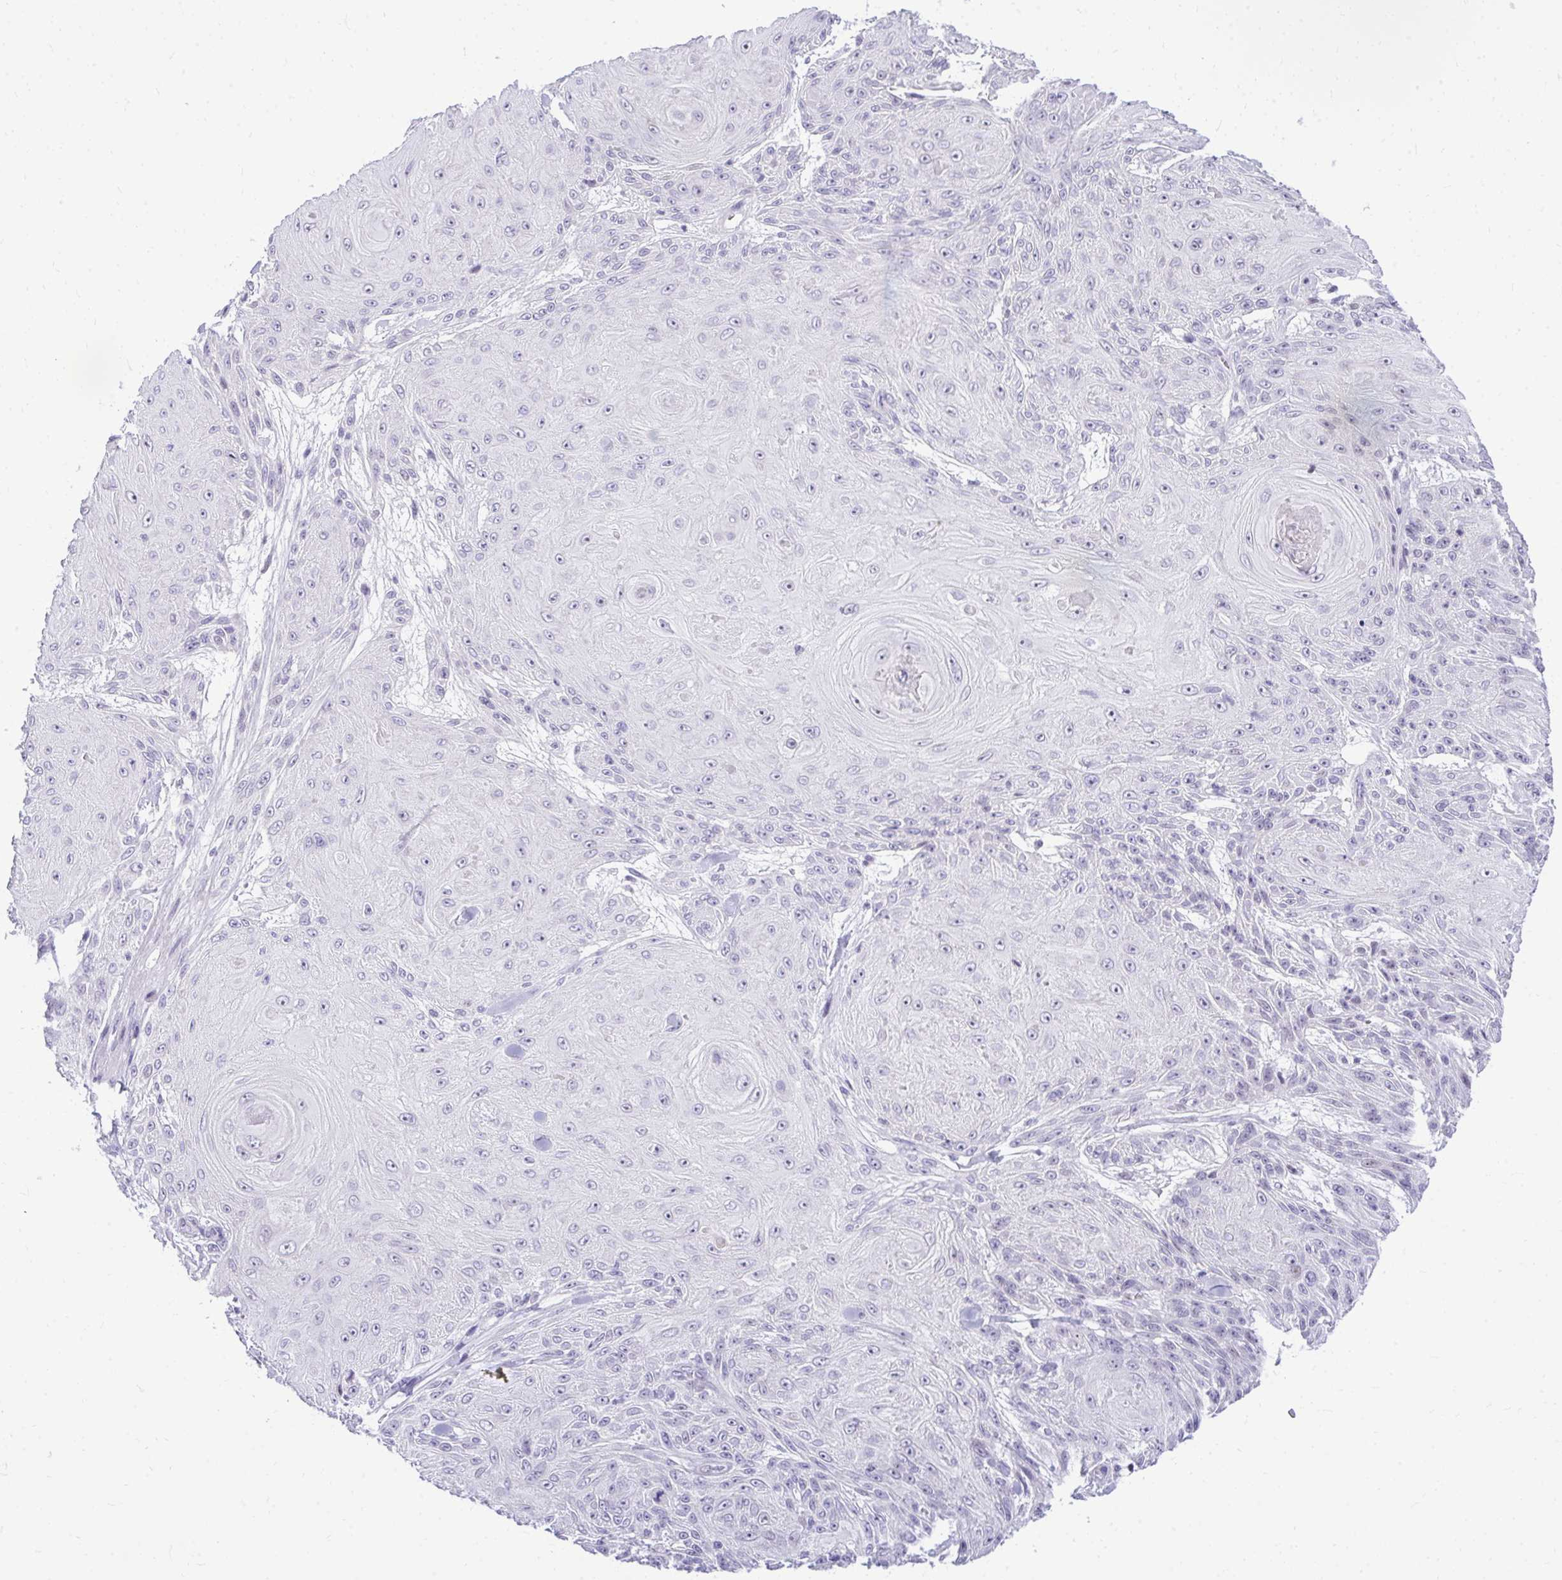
{"staining": {"intensity": "negative", "quantity": "none", "location": "none"}, "tissue": "skin cancer", "cell_type": "Tumor cells", "image_type": "cancer", "snomed": [{"axis": "morphology", "description": "Squamous cell carcinoma, NOS"}, {"axis": "topography", "description": "Skin"}], "caption": "Histopathology image shows no protein staining in tumor cells of skin cancer (squamous cell carcinoma) tissue.", "gene": "EID3", "patient": {"sex": "male", "age": 88}}